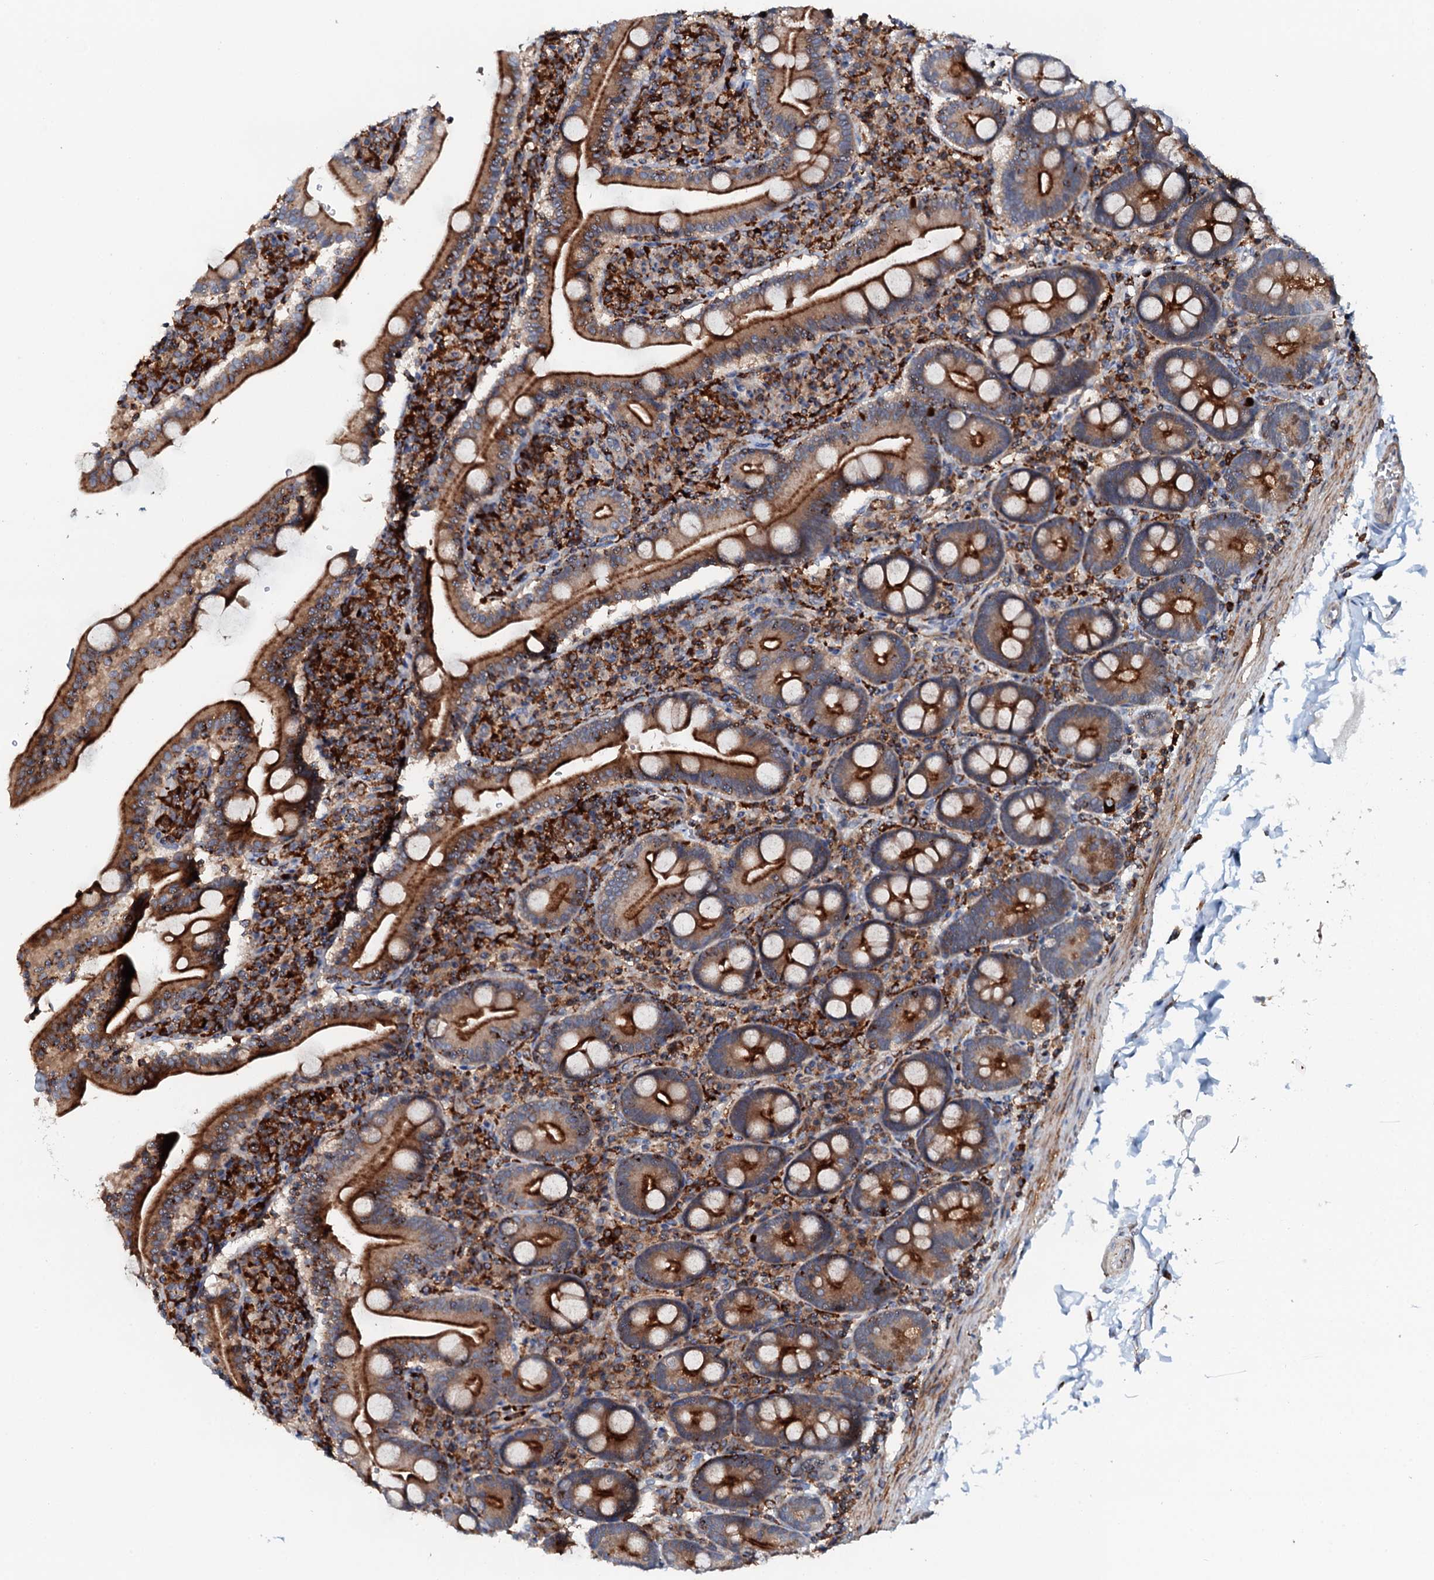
{"staining": {"intensity": "strong", "quantity": "25%-75%", "location": "cytoplasmic/membranous"}, "tissue": "duodenum", "cell_type": "Glandular cells", "image_type": "normal", "snomed": [{"axis": "morphology", "description": "Normal tissue, NOS"}, {"axis": "topography", "description": "Duodenum"}], "caption": "Duodenum stained with DAB immunohistochemistry (IHC) exhibits high levels of strong cytoplasmic/membranous positivity in approximately 25%-75% of glandular cells.", "gene": "VAMP8", "patient": {"sex": "male", "age": 35}}